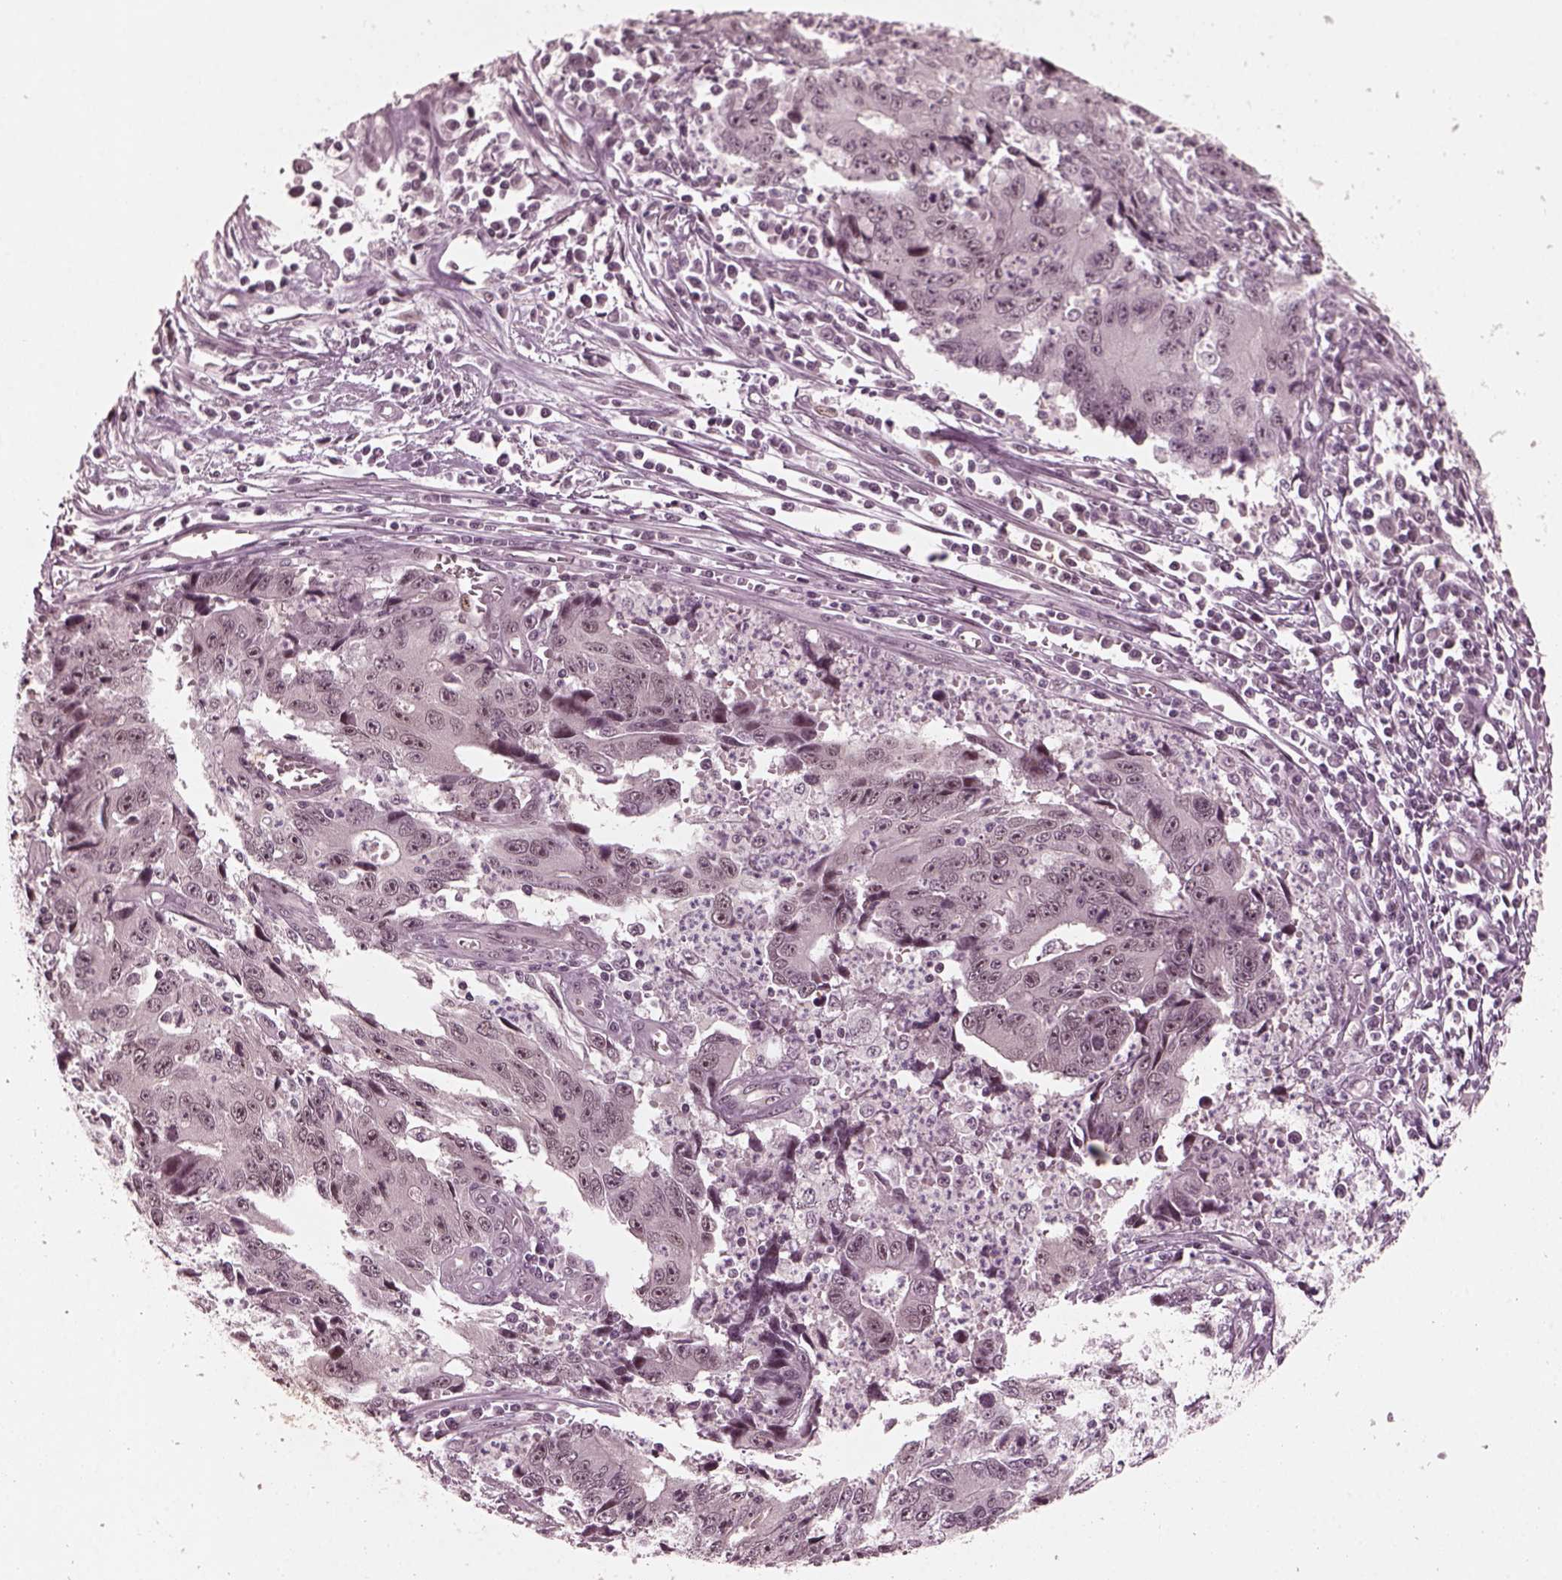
{"staining": {"intensity": "negative", "quantity": "none", "location": "none"}, "tissue": "liver cancer", "cell_type": "Tumor cells", "image_type": "cancer", "snomed": [{"axis": "morphology", "description": "Cholangiocarcinoma"}, {"axis": "topography", "description": "Liver"}], "caption": "An immunohistochemistry (IHC) histopathology image of liver cancer (cholangiocarcinoma) is shown. There is no staining in tumor cells of liver cancer (cholangiocarcinoma).", "gene": "TRIB3", "patient": {"sex": "male", "age": 65}}